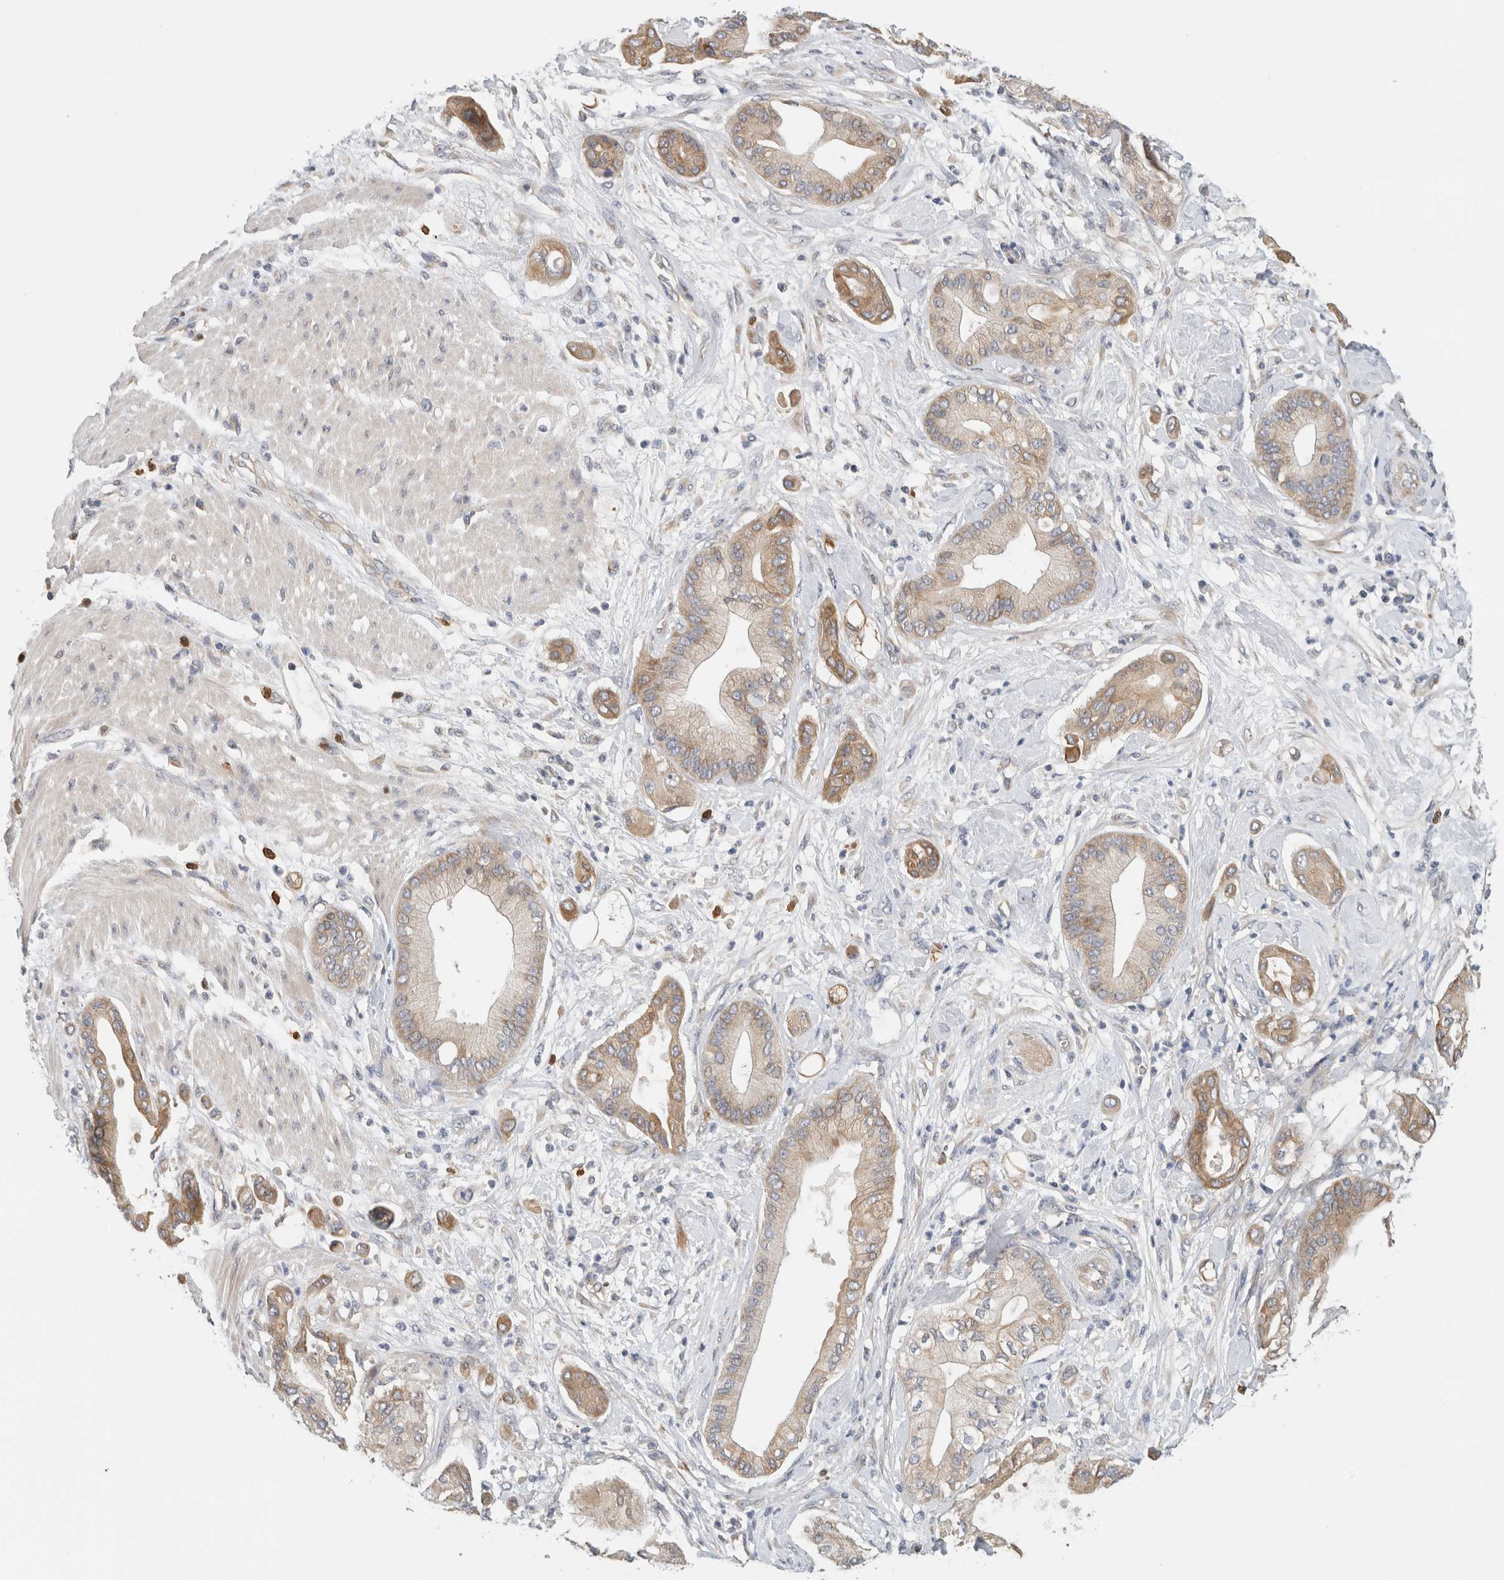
{"staining": {"intensity": "moderate", "quantity": ">75%", "location": "cytoplasmic/membranous"}, "tissue": "pancreatic cancer", "cell_type": "Tumor cells", "image_type": "cancer", "snomed": [{"axis": "morphology", "description": "Adenocarcinoma, NOS"}, {"axis": "morphology", "description": "Adenocarcinoma, metastatic, NOS"}, {"axis": "topography", "description": "Lymph node"}, {"axis": "topography", "description": "Pancreas"}, {"axis": "topography", "description": "Duodenum"}], "caption": "A photomicrograph of human pancreatic cancer (adenocarcinoma) stained for a protein reveals moderate cytoplasmic/membranous brown staining in tumor cells.", "gene": "PUM1", "patient": {"sex": "female", "age": 64}}